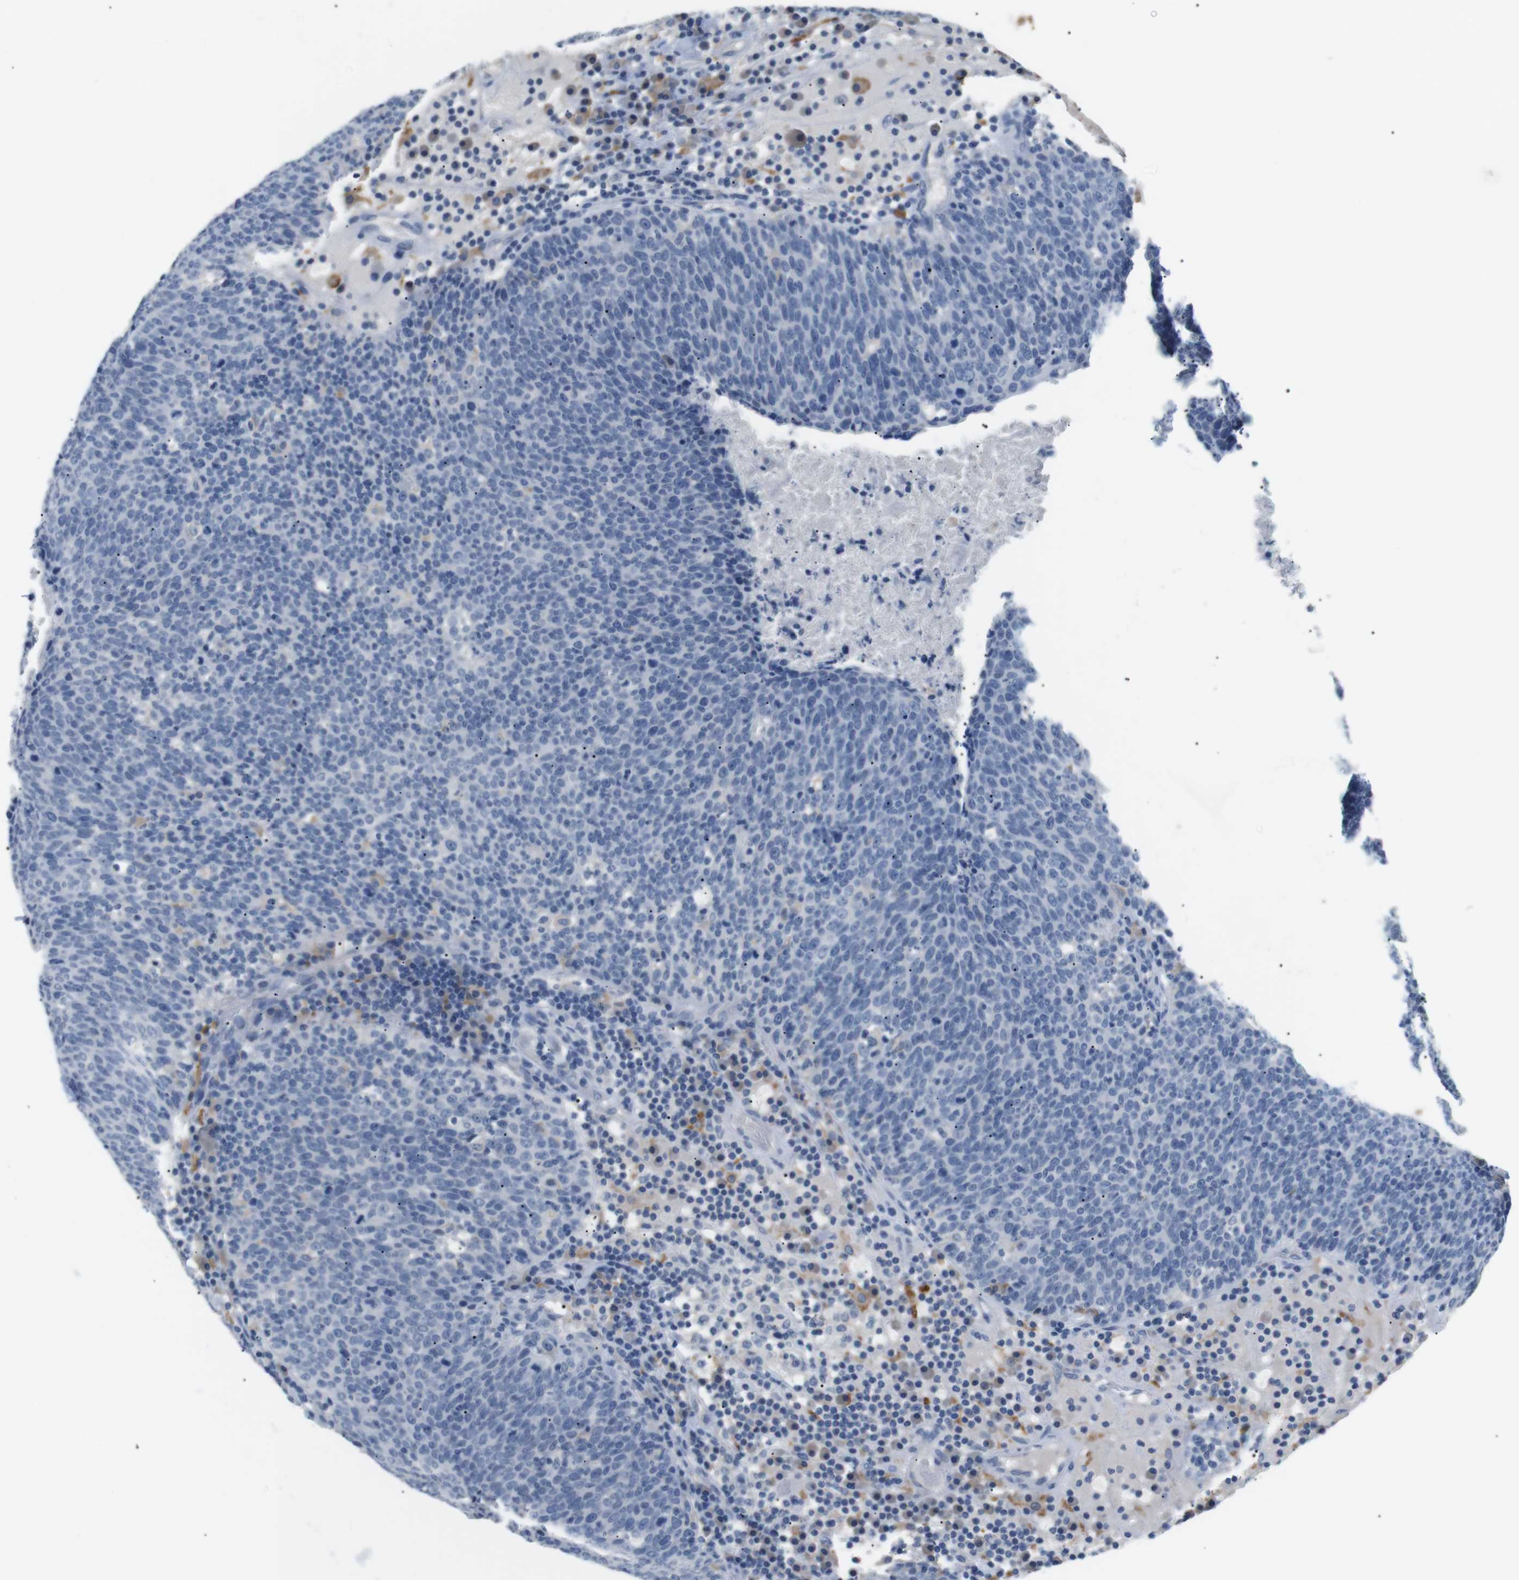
{"staining": {"intensity": "negative", "quantity": "none", "location": "none"}, "tissue": "head and neck cancer", "cell_type": "Tumor cells", "image_type": "cancer", "snomed": [{"axis": "morphology", "description": "Squamous cell carcinoma, NOS"}, {"axis": "morphology", "description": "Squamous cell carcinoma, metastatic, NOS"}, {"axis": "topography", "description": "Lymph node"}, {"axis": "topography", "description": "Head-Neck"}], "caption": "A photomicrograph of human head and neck cancer is negative for staining in tumor cells.", "gene": "FCGRT", "patient": {"sex": "male", "age": 62}}